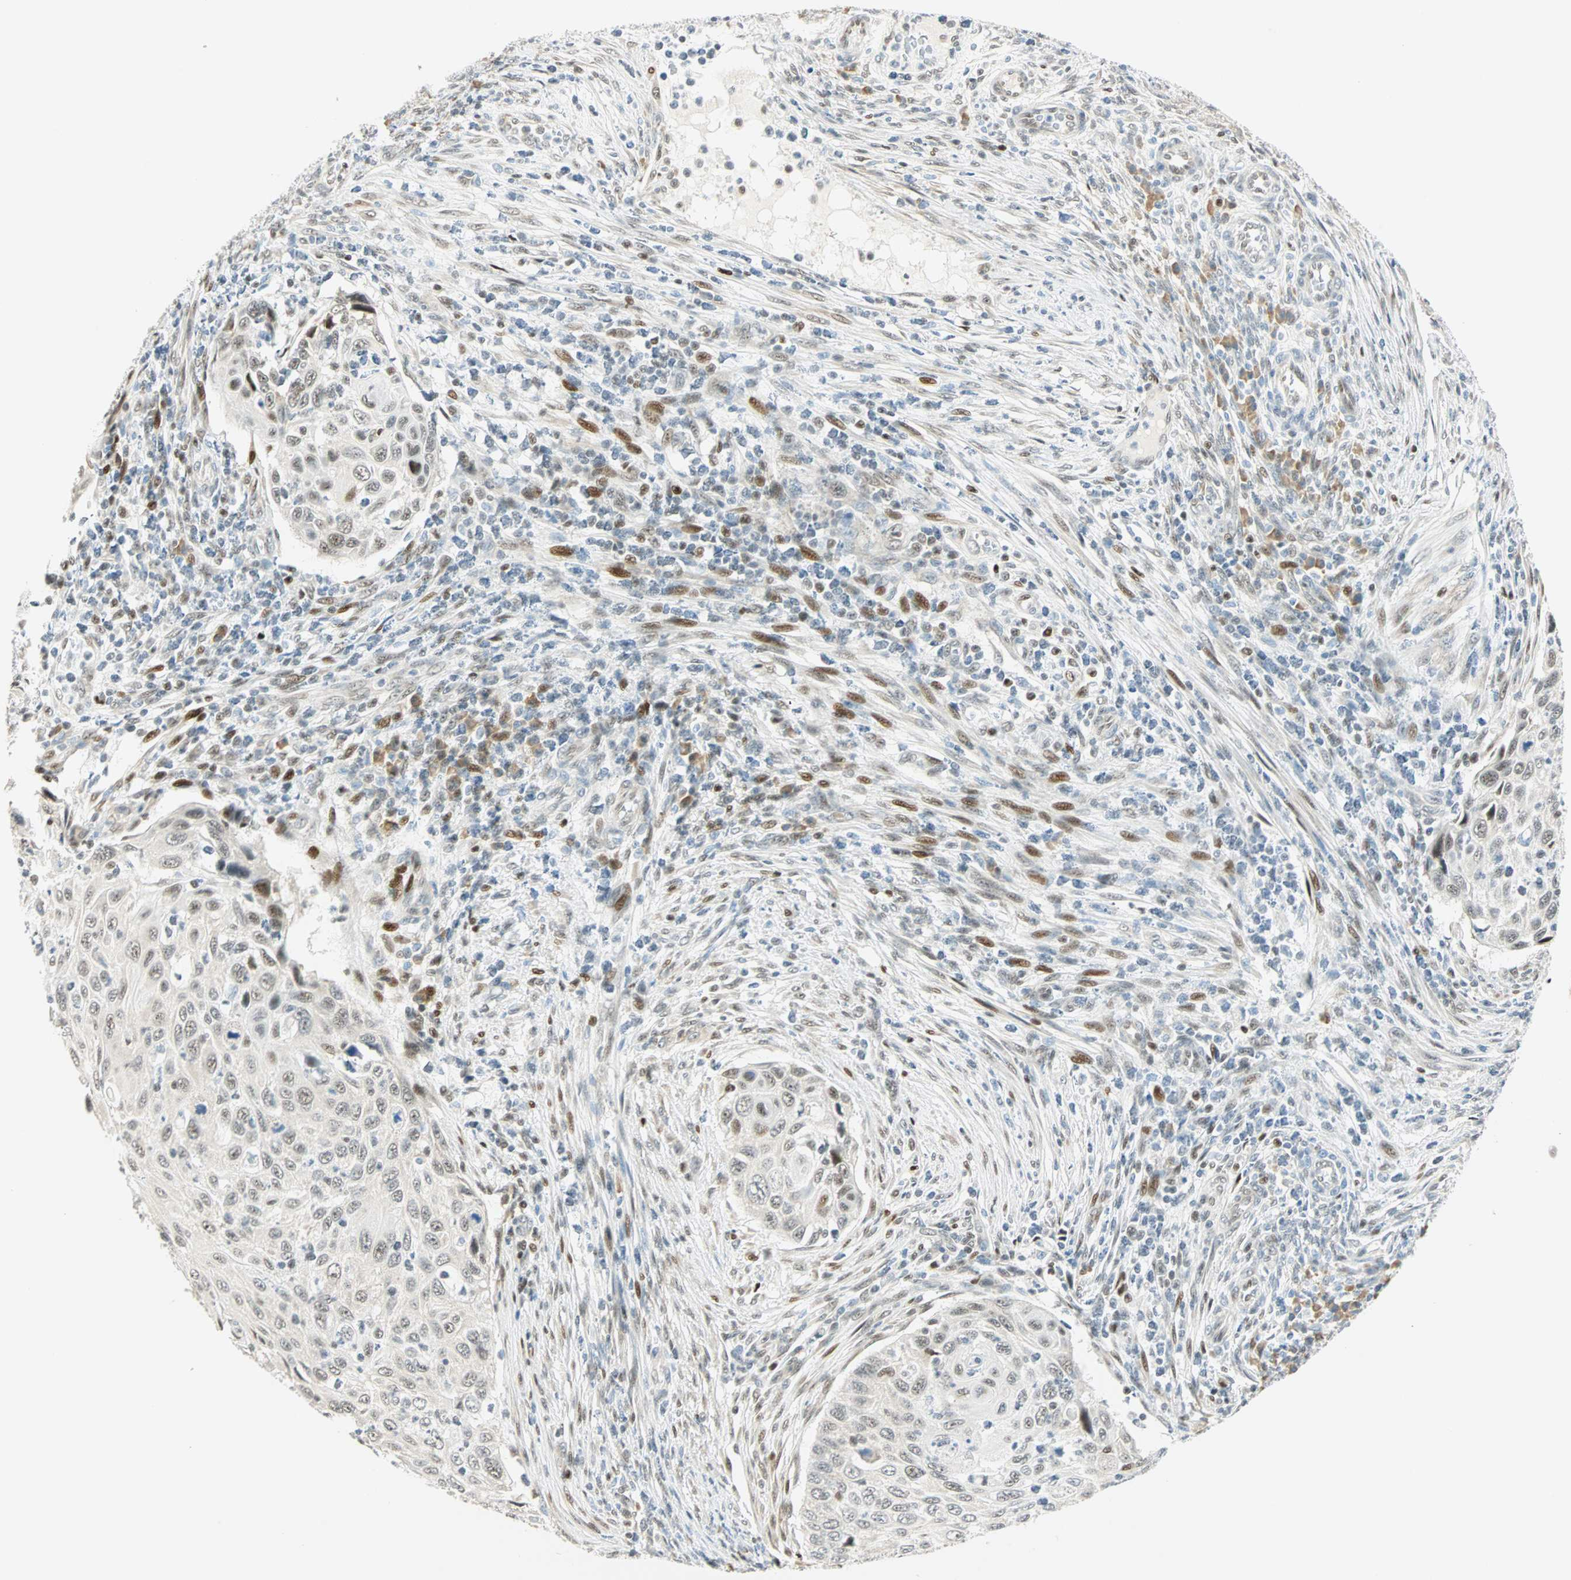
{"staining": {"intensity": "weak", "quantity": "<25%", "location": "nuclear"}, "tissue": "cervical cancer", "cell_type": "Tumor cells", "image_type": "cancer", "snomed": [{"axis": "morphology", "description": "Squamous cell carcinoma, NOS"}, {"axis": "topography", "description": "Cervix"}], "caption": "This is a image of immunohistochemistry (IHC) staining of cervical squamous cell carcinoma, which shows no positivity in tumor cells.", "gene": "MSX2", "patient": {"sex": "female", "age": 70}}